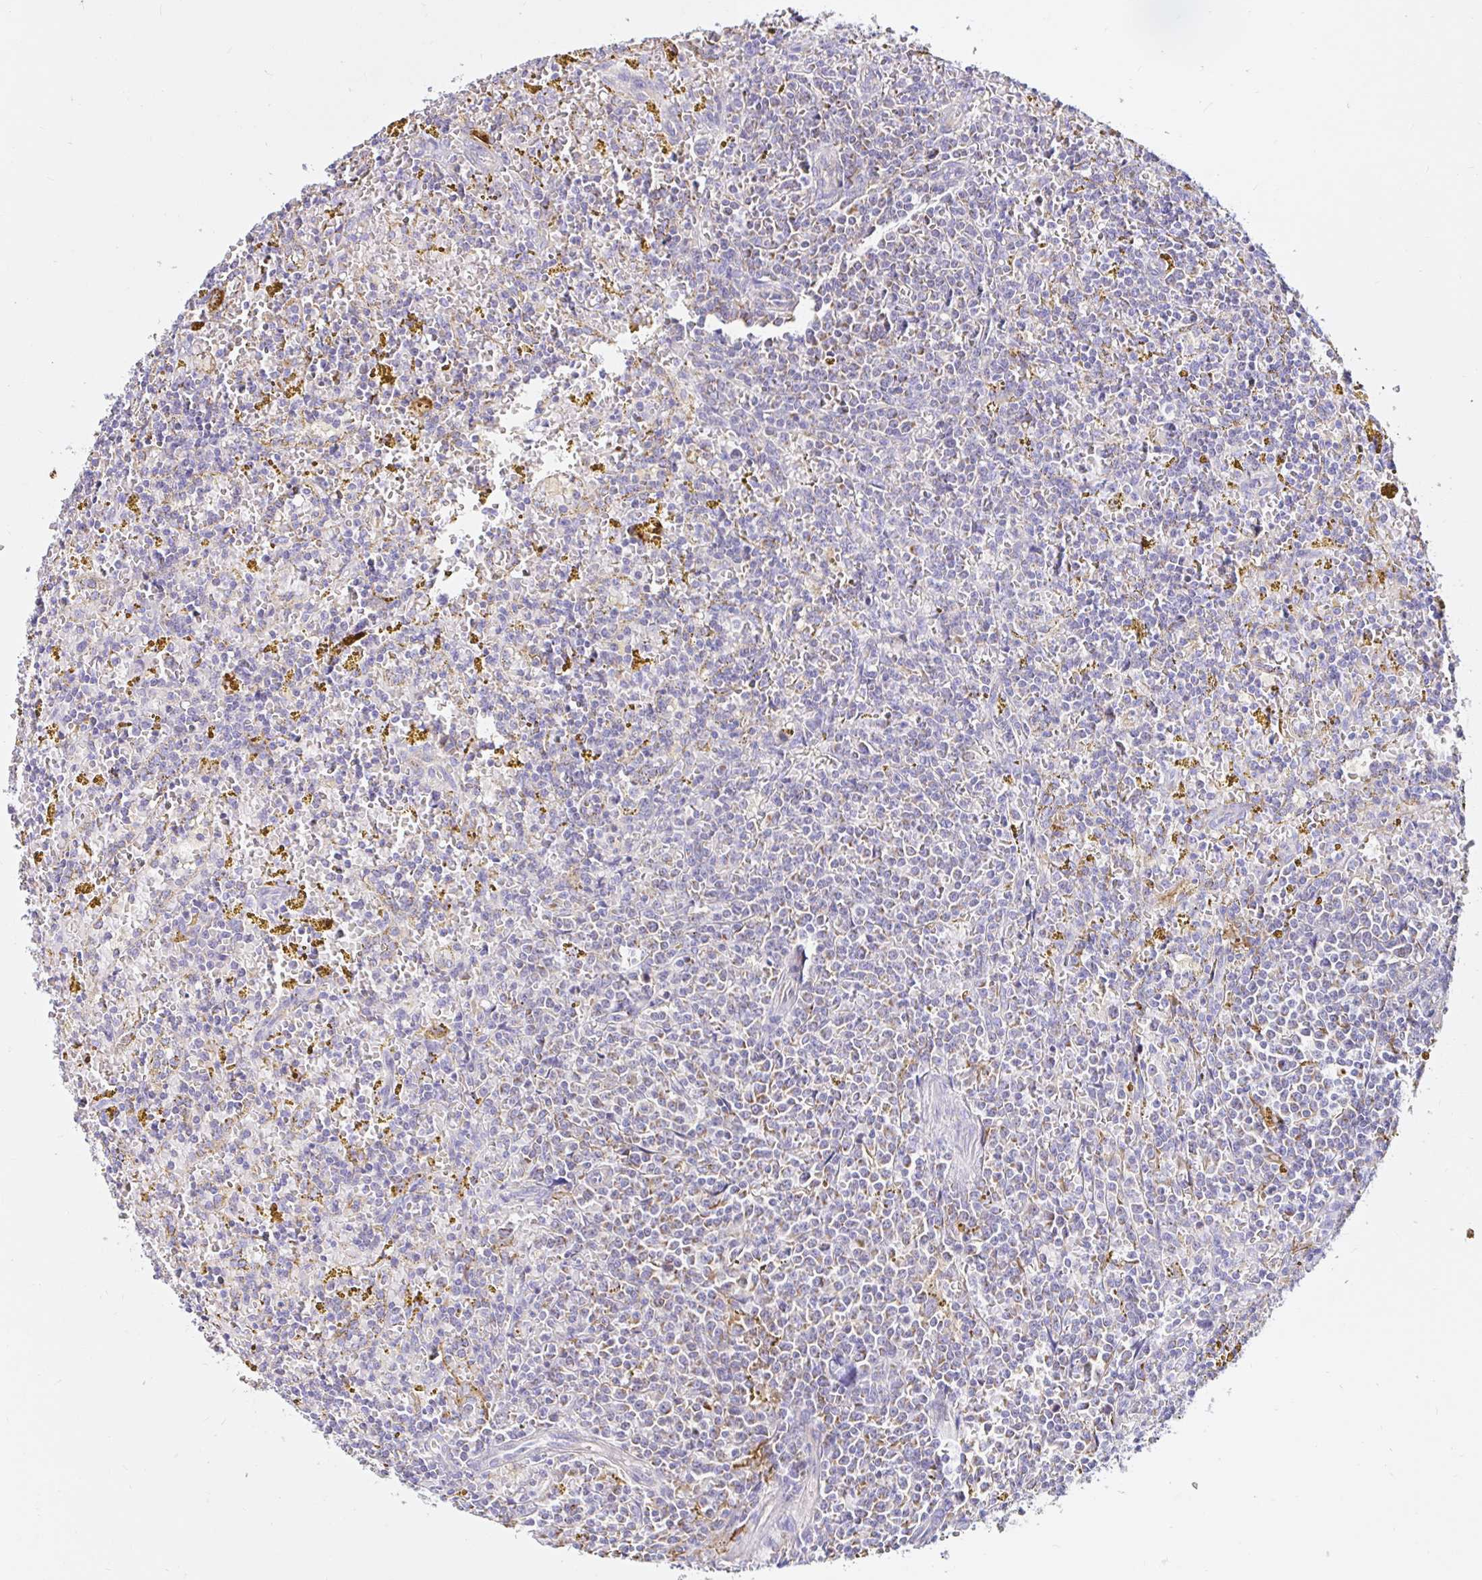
{"staining": {"intensity": "negative", "quantity": "none", "location": "none"}, "tissue": "lymphoma", "cell_type": "Tumor cells", "image_type": "cancer", "snomed": [{"axis": "morphology", "description": "Malignant lymphoma, non-Hodgkin's type, Low grade"}, {"axis": "topography", "description": "Spleen"}, {"axis": "topography", "description": "Lymph node"}], "caption": "An immunohistochemistry (IHC) image of lymphoma is shown. There is no staining in tumor cells of lymphoma.", "gene": "MSR1", "patient": {"sex": "female", "age": 66}}